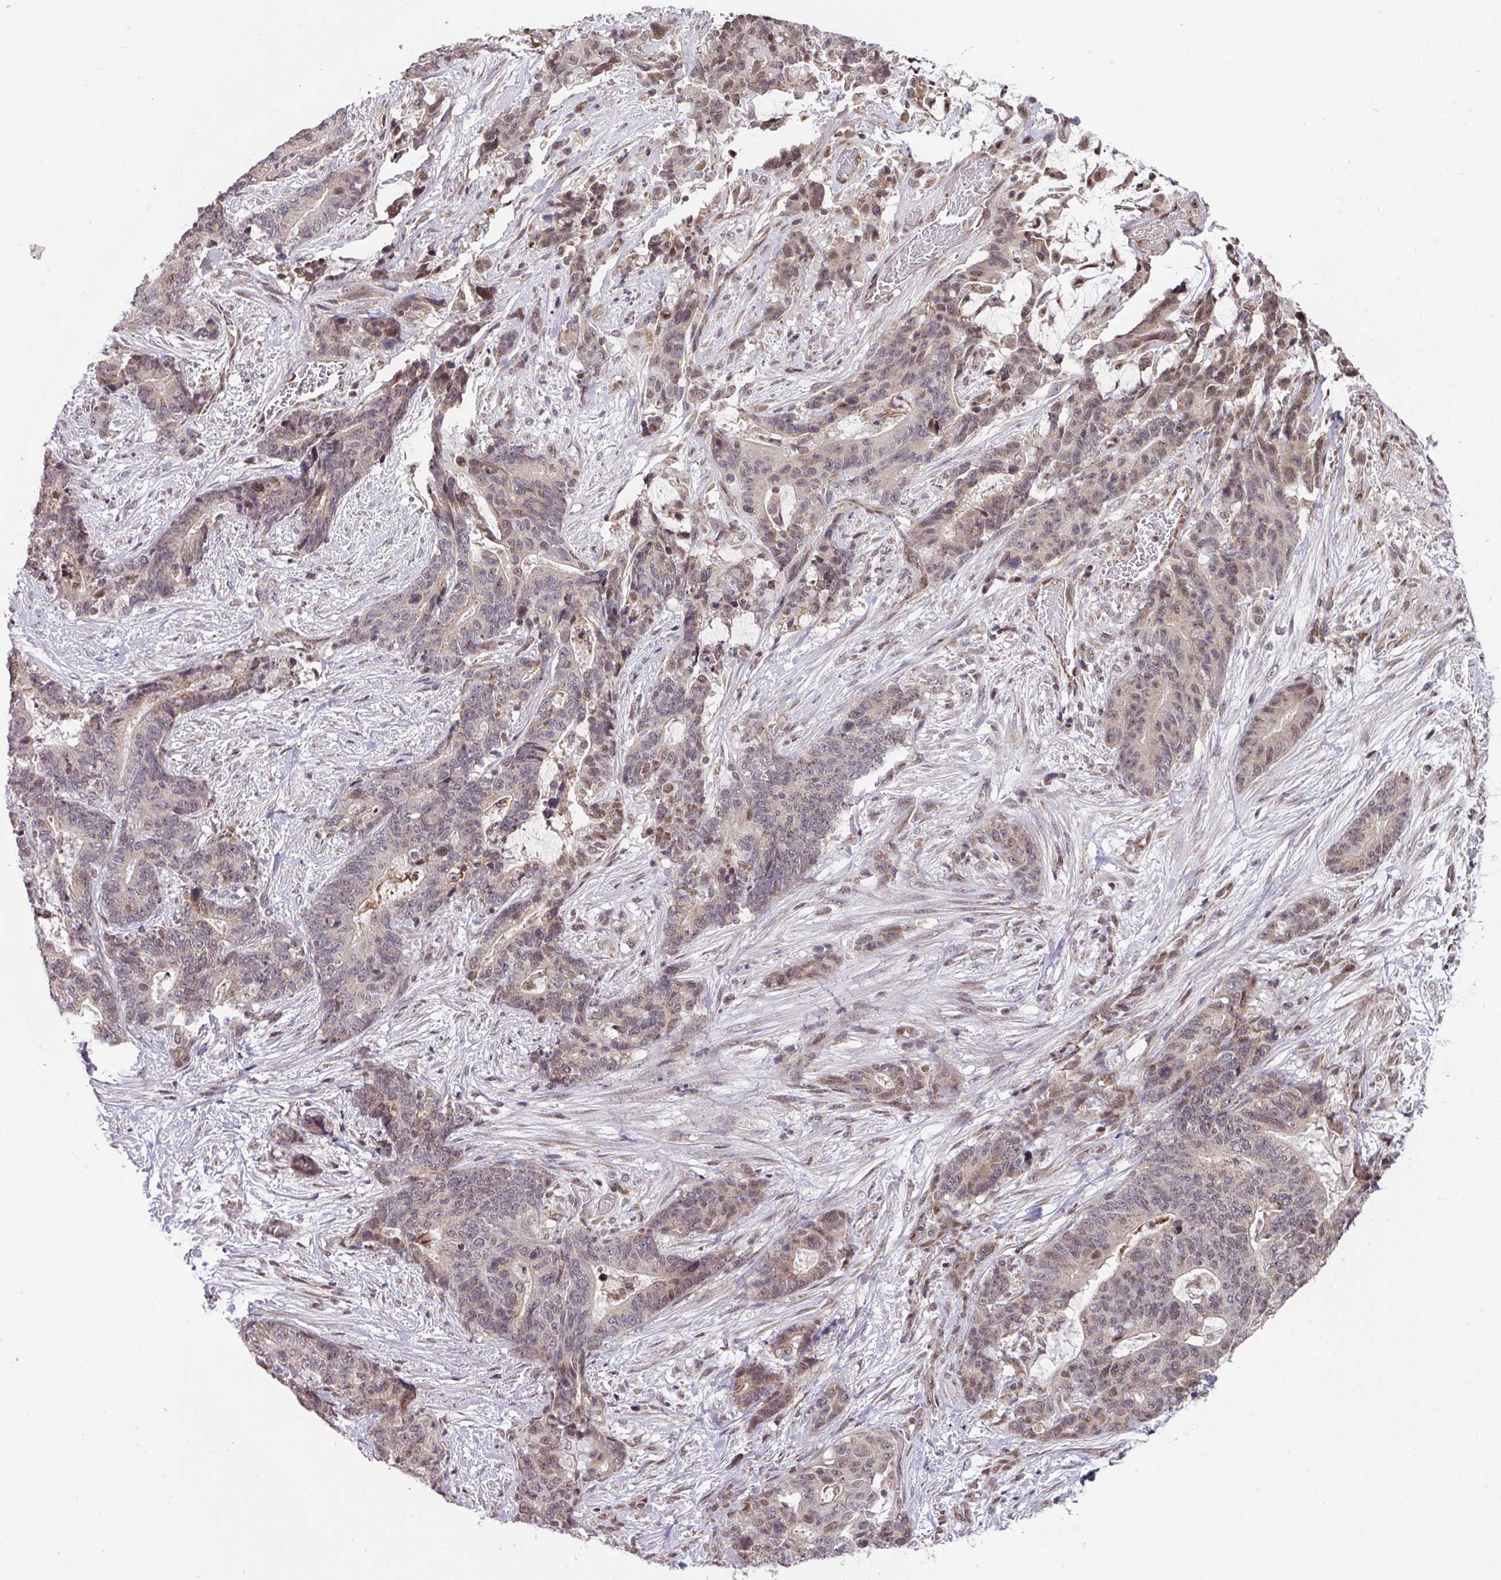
{"staining": {"intensity": "moderate", "quantity": "<25%", "location": "nuclear"}, "tissue": "stomach cancer", "cell_type": "Tumor cells", "image_type": "cancer", "snomed": [{"axis": "morphology", "description": "Normal tissue, NOS"}, {"axis": "morphology", "description": "Adenocarcinoma, NOS"}, {"axis": "topography", "description": "Stomach"}], "caption": "Stomach cancer (adenocarcinoma) stained with DAB (3,3'-diaminobenzidine) immunohistochemistry shows low levels of moderate nuclear positivity in approximately <25% of tumor cells.", "gene": "PLK1", "patient": {"sex": "female", "age": 64}}